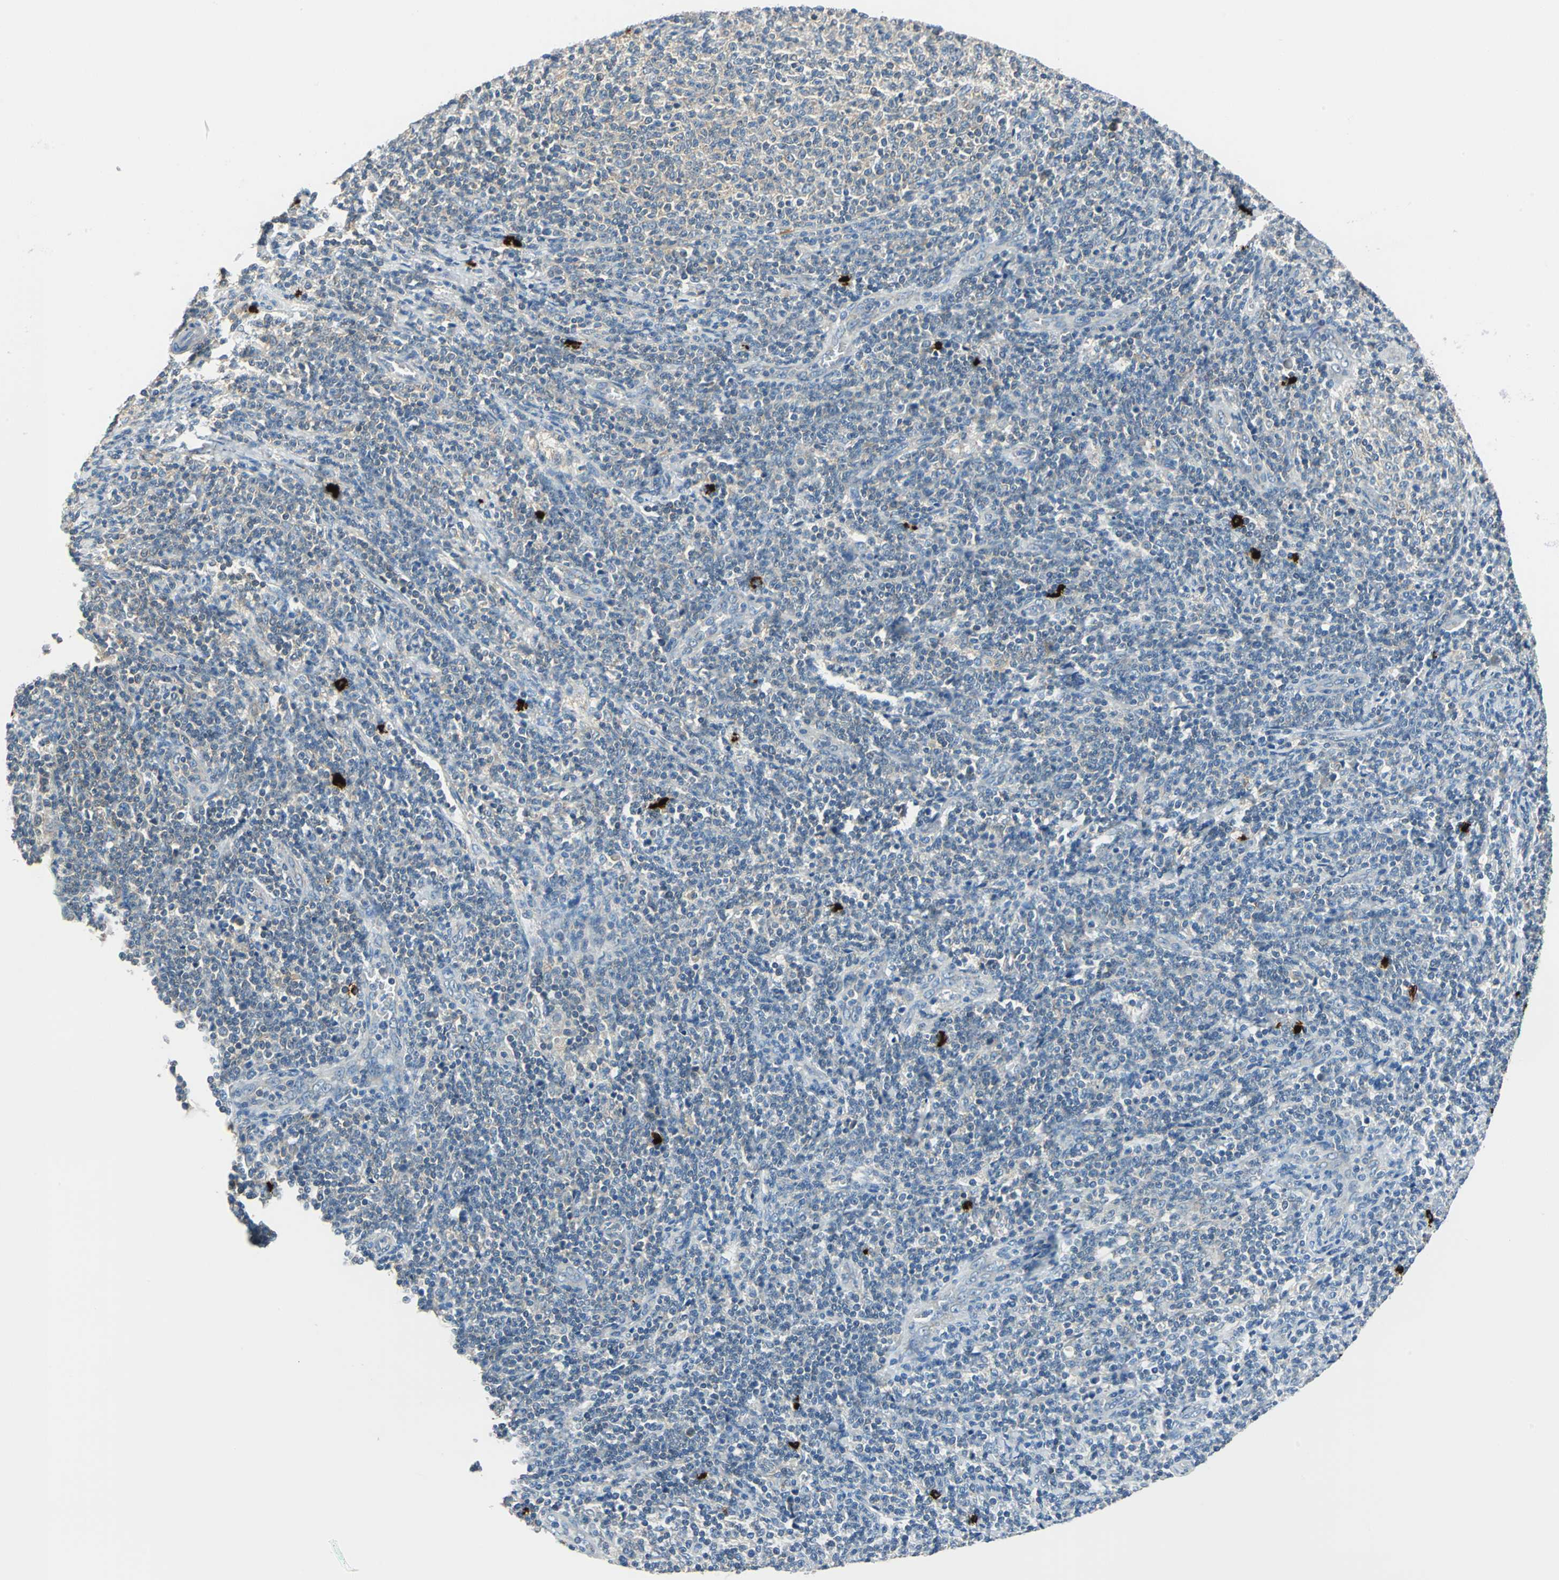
{"staining": {"intensity": "negative", "quantity": "none", "location": "none"}, "tissue": "lymphoma", "cell_type": "Tumor cells", "image_type": "cancer", "snomed": [{"axis": "morphology", "description": "Malignant lymphoma, non-Hodgkin's type, Low grade"}, {"axis": "topography", "description": "Lymph node"}], "caption": "IHC of low-grade malignant lymphoma, non-Hodgkin's type demonstrates no positivity in tumor cells.", "gene": "CPA3", "patient": {"sex": "male", "age": 66}}